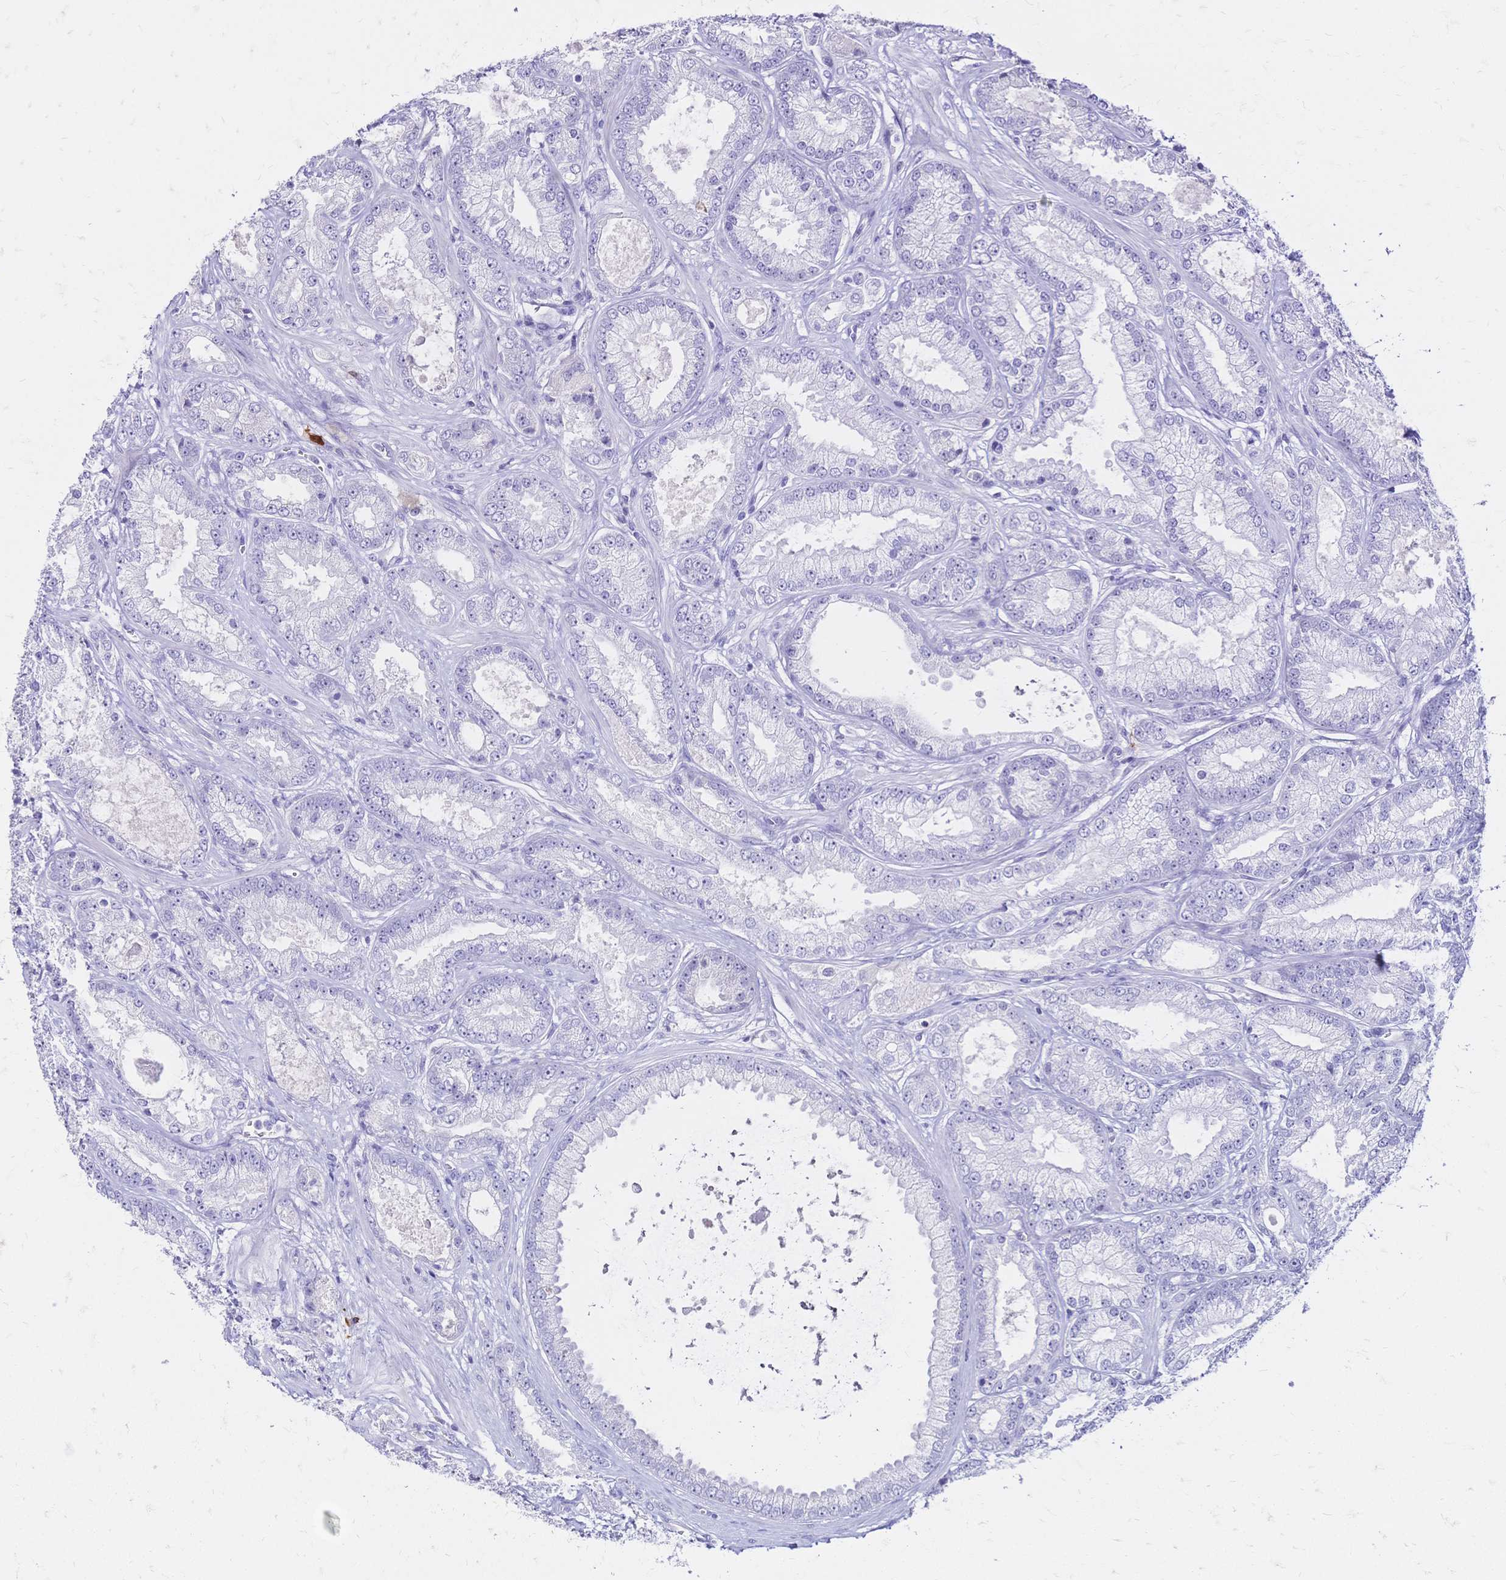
{"staining": {"intensity": "negative", "quantity": "none", "location": "none"}, "tissue": "prostate cancer", "cell_type": "Tumor cells", "image_type": "cancer", "snomed": [{"axis": "morphology", "description": "Adenocarcinoma, High grade"}, {"axis": "topography", "description": "Prostate"}], "caption": "There is no significant expression in tumor cells of prostate cancer (adenocarcinoma (high-grade)).", "gene": "IL2RA", "patient": {"sex": "male", "age": 67}}